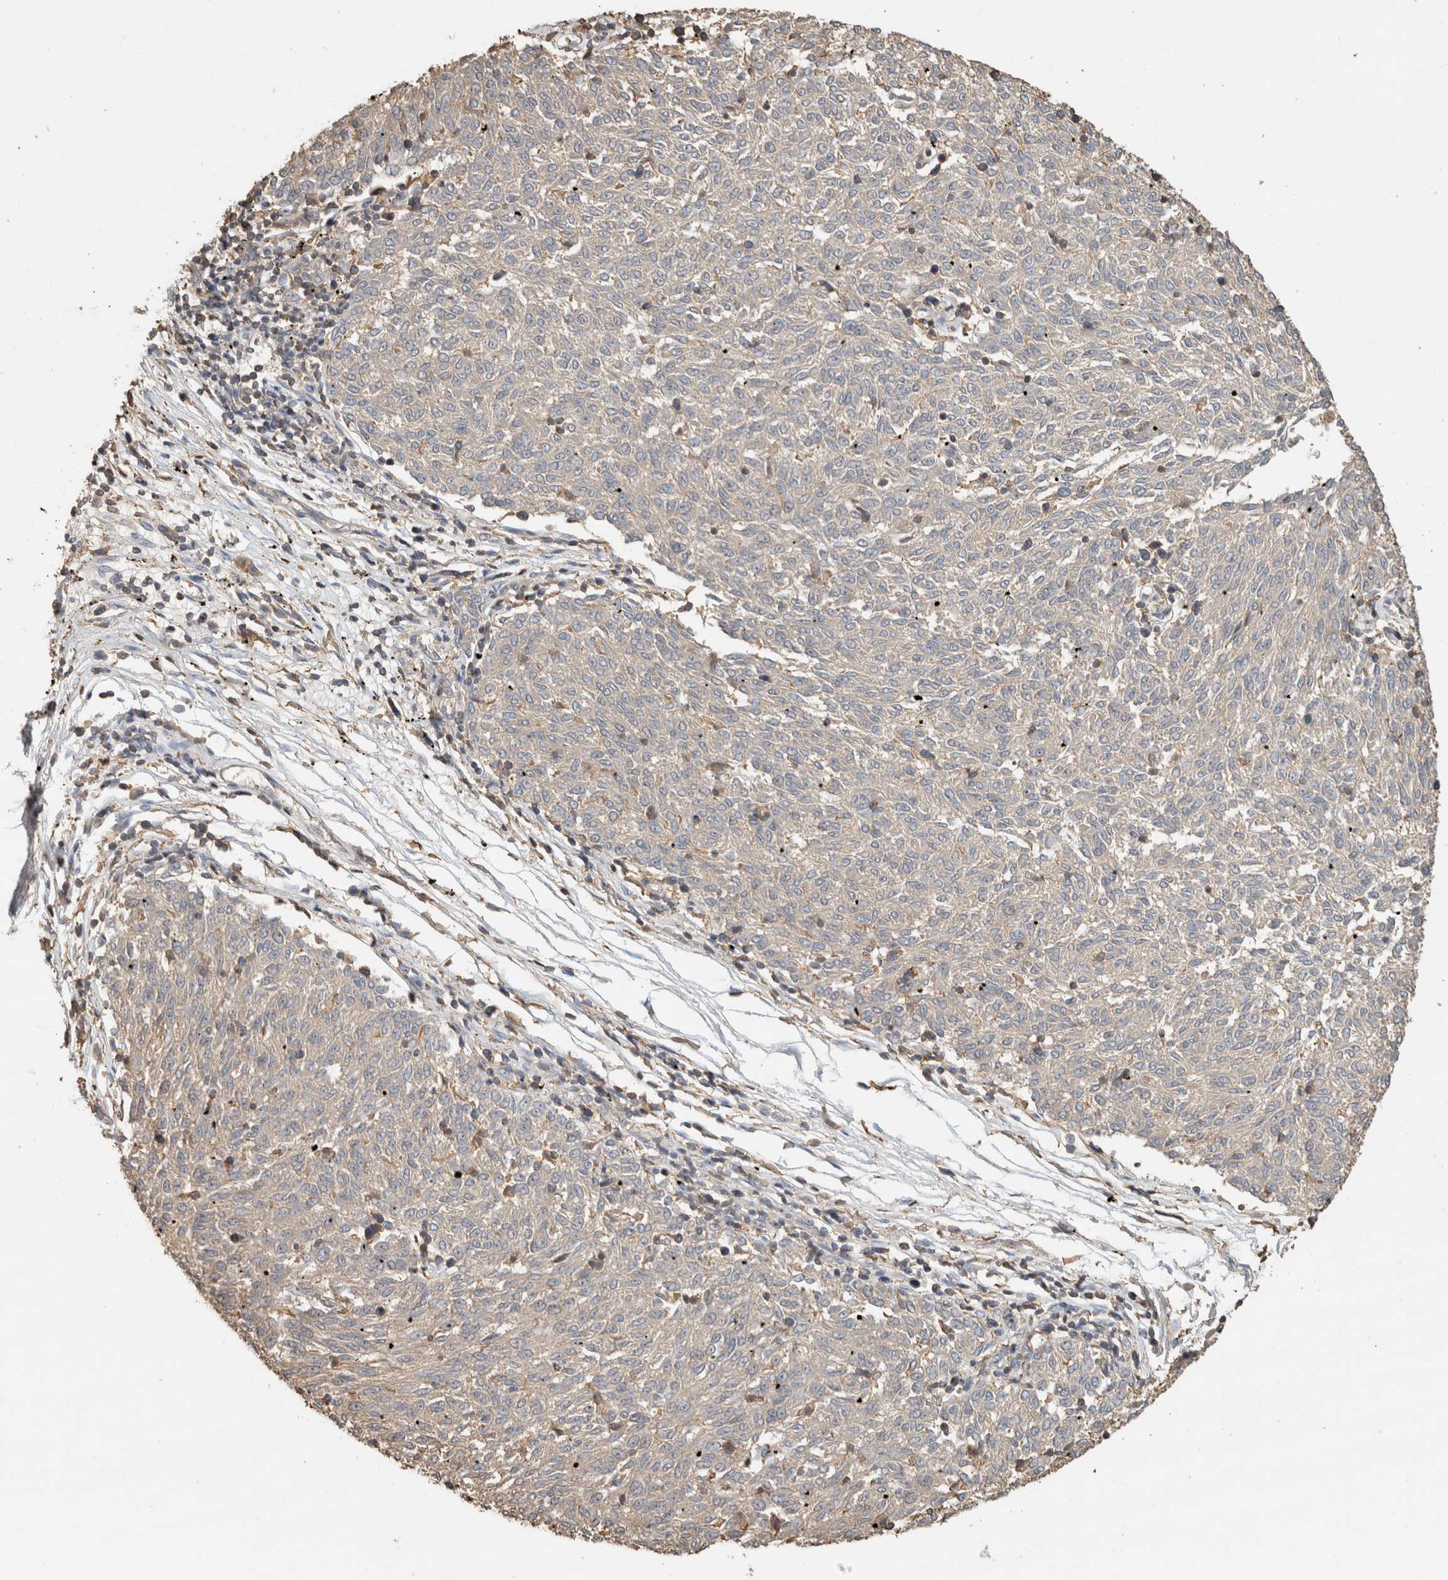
{"staining": {"intensity": "negative", "quantity": "none", "location": "none"}, "tissue": "melanoma", "cell_type": "Tumor cells", "image_type": "cancer", "snomed": [{"axis": "morphology", "description": "Malignant melanoma, NOS"}, {"axis": "topography", "description": "Skin"}], "caption": "Melanoma was stained to show a protein in brown. There is no significant staining in tumor cells.", "gene": "EIF4G3", "patient": {"sex": "female", "age": 72}}